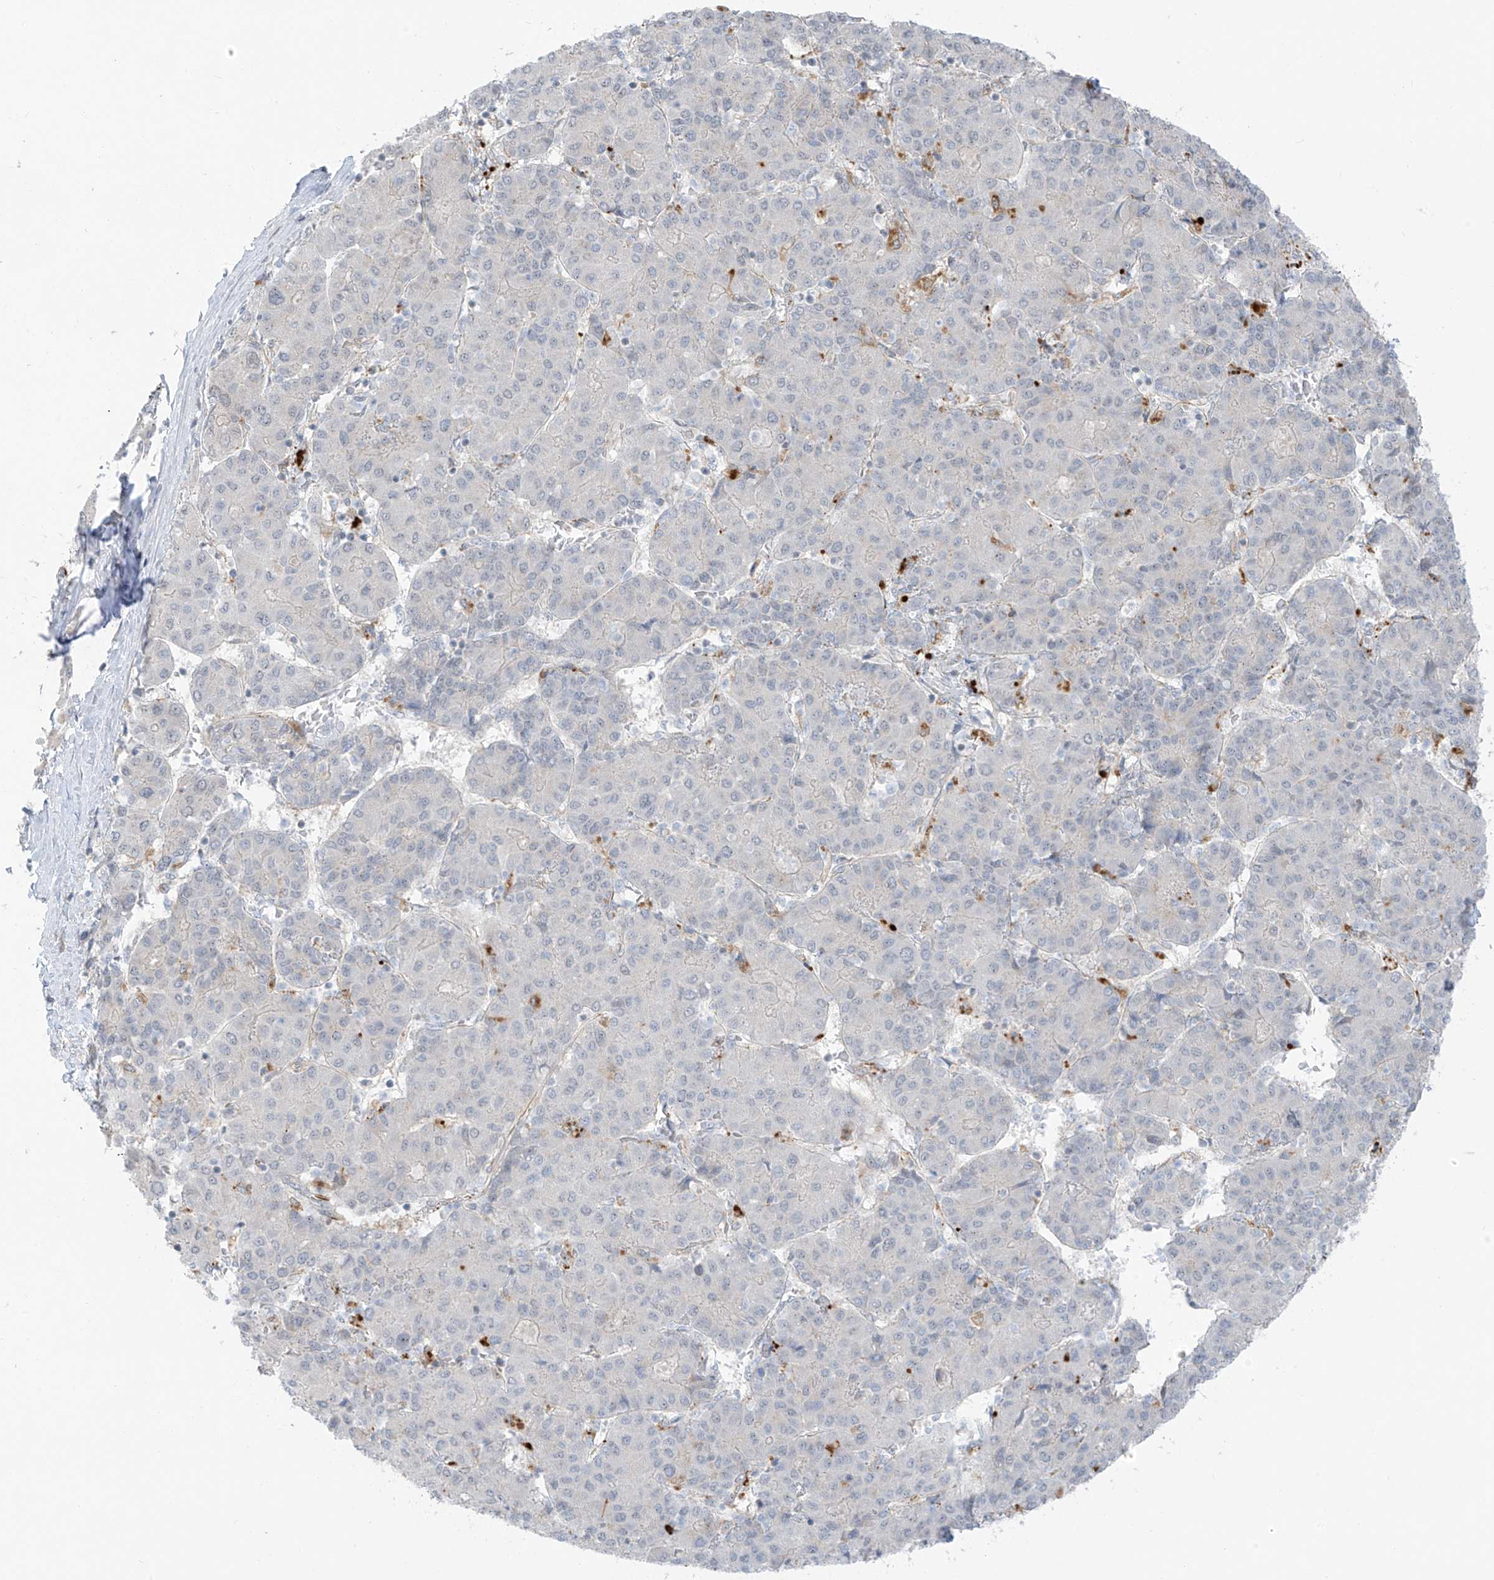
{"staining": {"intensity": "negative", "quantity": "none", "location": "none"}, "tissue": "liver cancer", "cell_type": "Tumor cells", "image_type": "cancer", "snomed": [{"axis": "morphology", "description": "Carcinoma, Hepatocellular, NOS"}, {"axis": "topography", "description": "Liver"}], "caption": "IHC photomicrograph of neoplastic tissue: hepatocellular carcinoma (liver) stained with DAB (3,3'-diaminobenzidine) reveals no significant protein positivity in tumor cells. (DAB (3,3'-diaminobenzidine) IHC visualized using brightfield microscopy, high magnification).", "gene": "HS6ST2", "patient": {"sex": "male", "age": 65}}